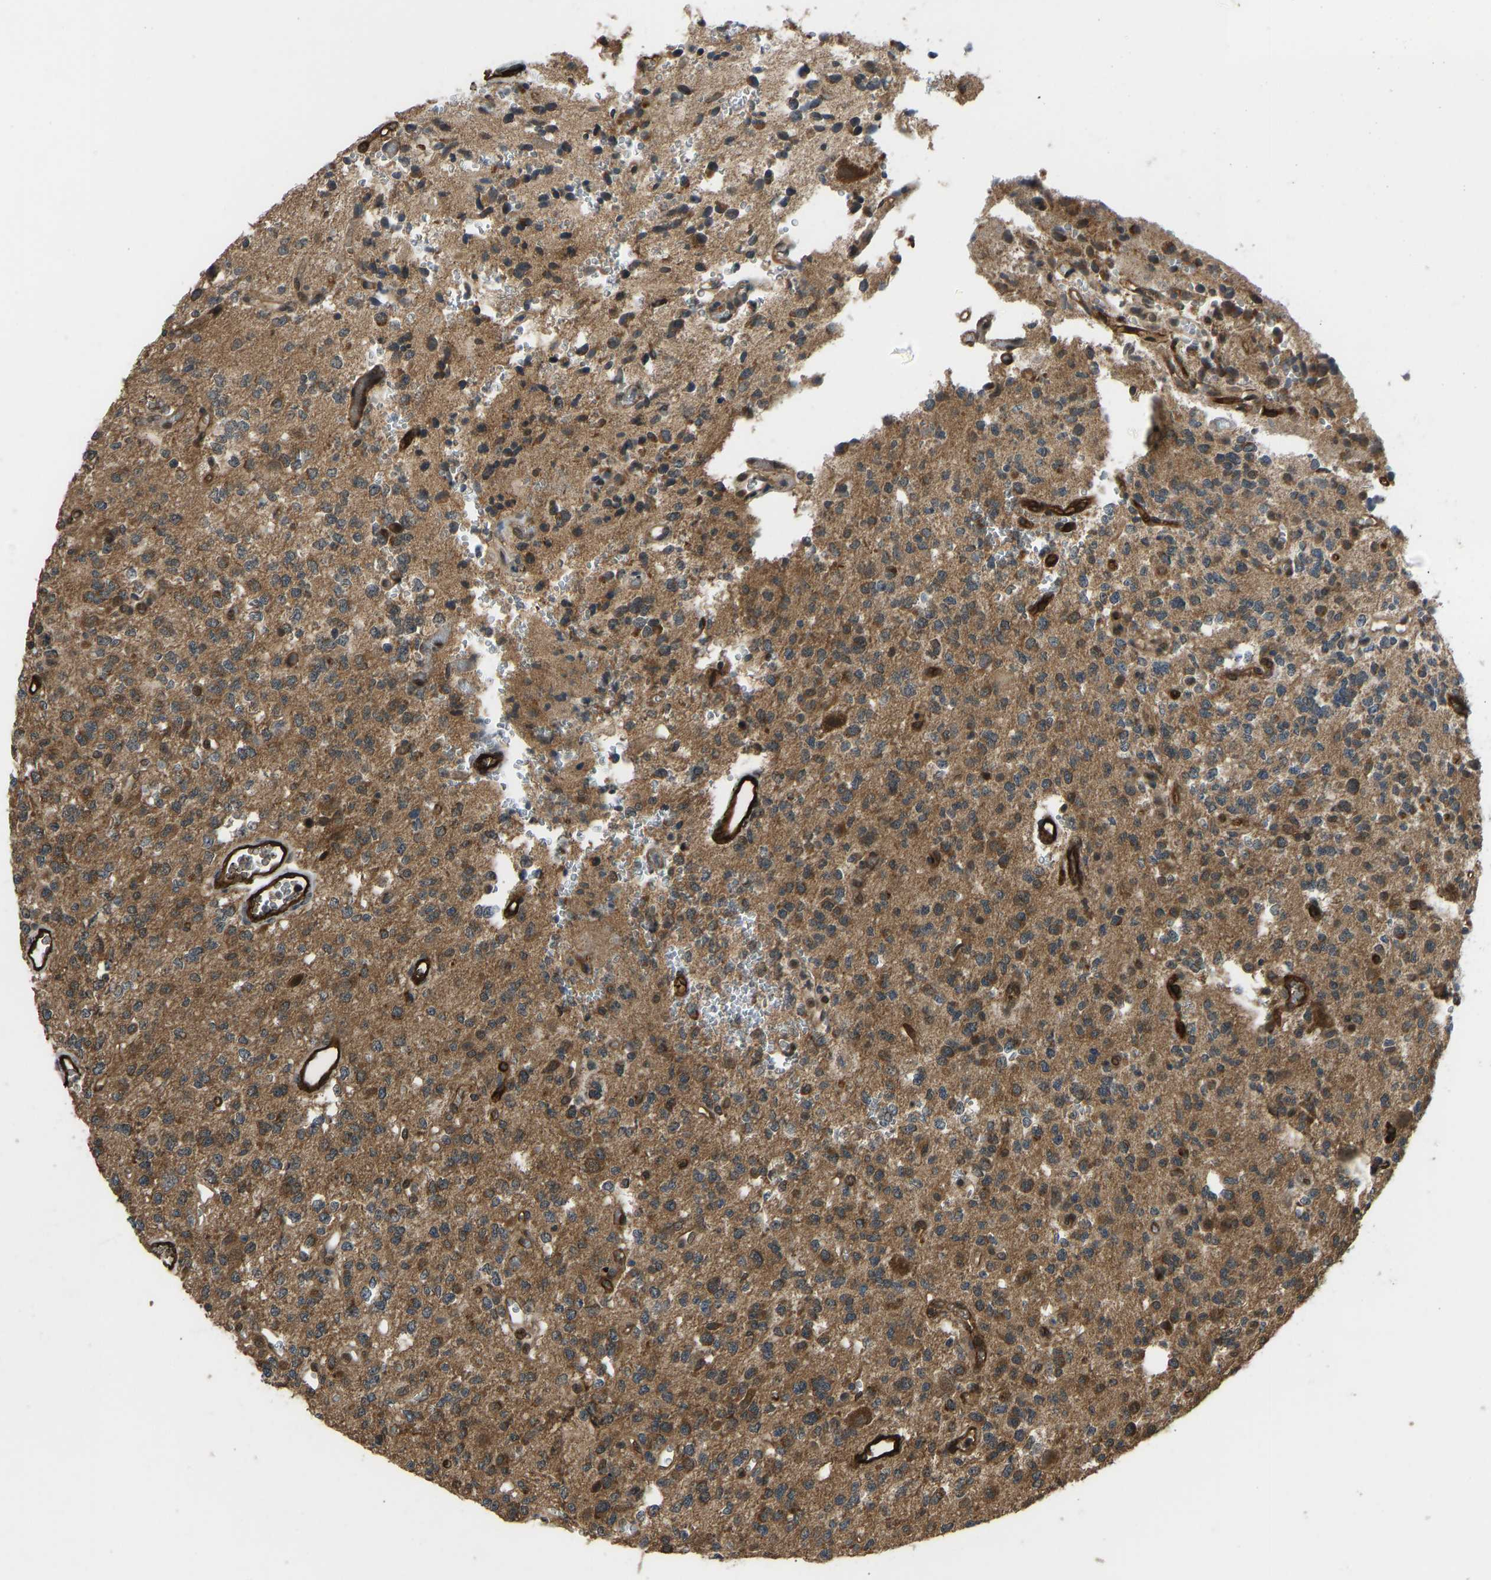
{"staining": {"intensity": "moderate", "quantity": ">75%", "location": "cytoplasmic/membranous"}, "tissue": "glioma", "cell_type": "Tumor cells", "image_type": "cancer", "snomed": [{"axis": "morphology", "description": "Glioma, malignant, Low grade"}, {"axis": "topography", "description": "Brain"}], "caption": "Low-grade glioma (malignant) was stained to show a protein in brown. There is medium levels of moderate cytoplasmic/membranous positivity in approximately >75% of tumor cells.", "gene": "CCT8", "patient": {"sex": "male", "age": 38}}